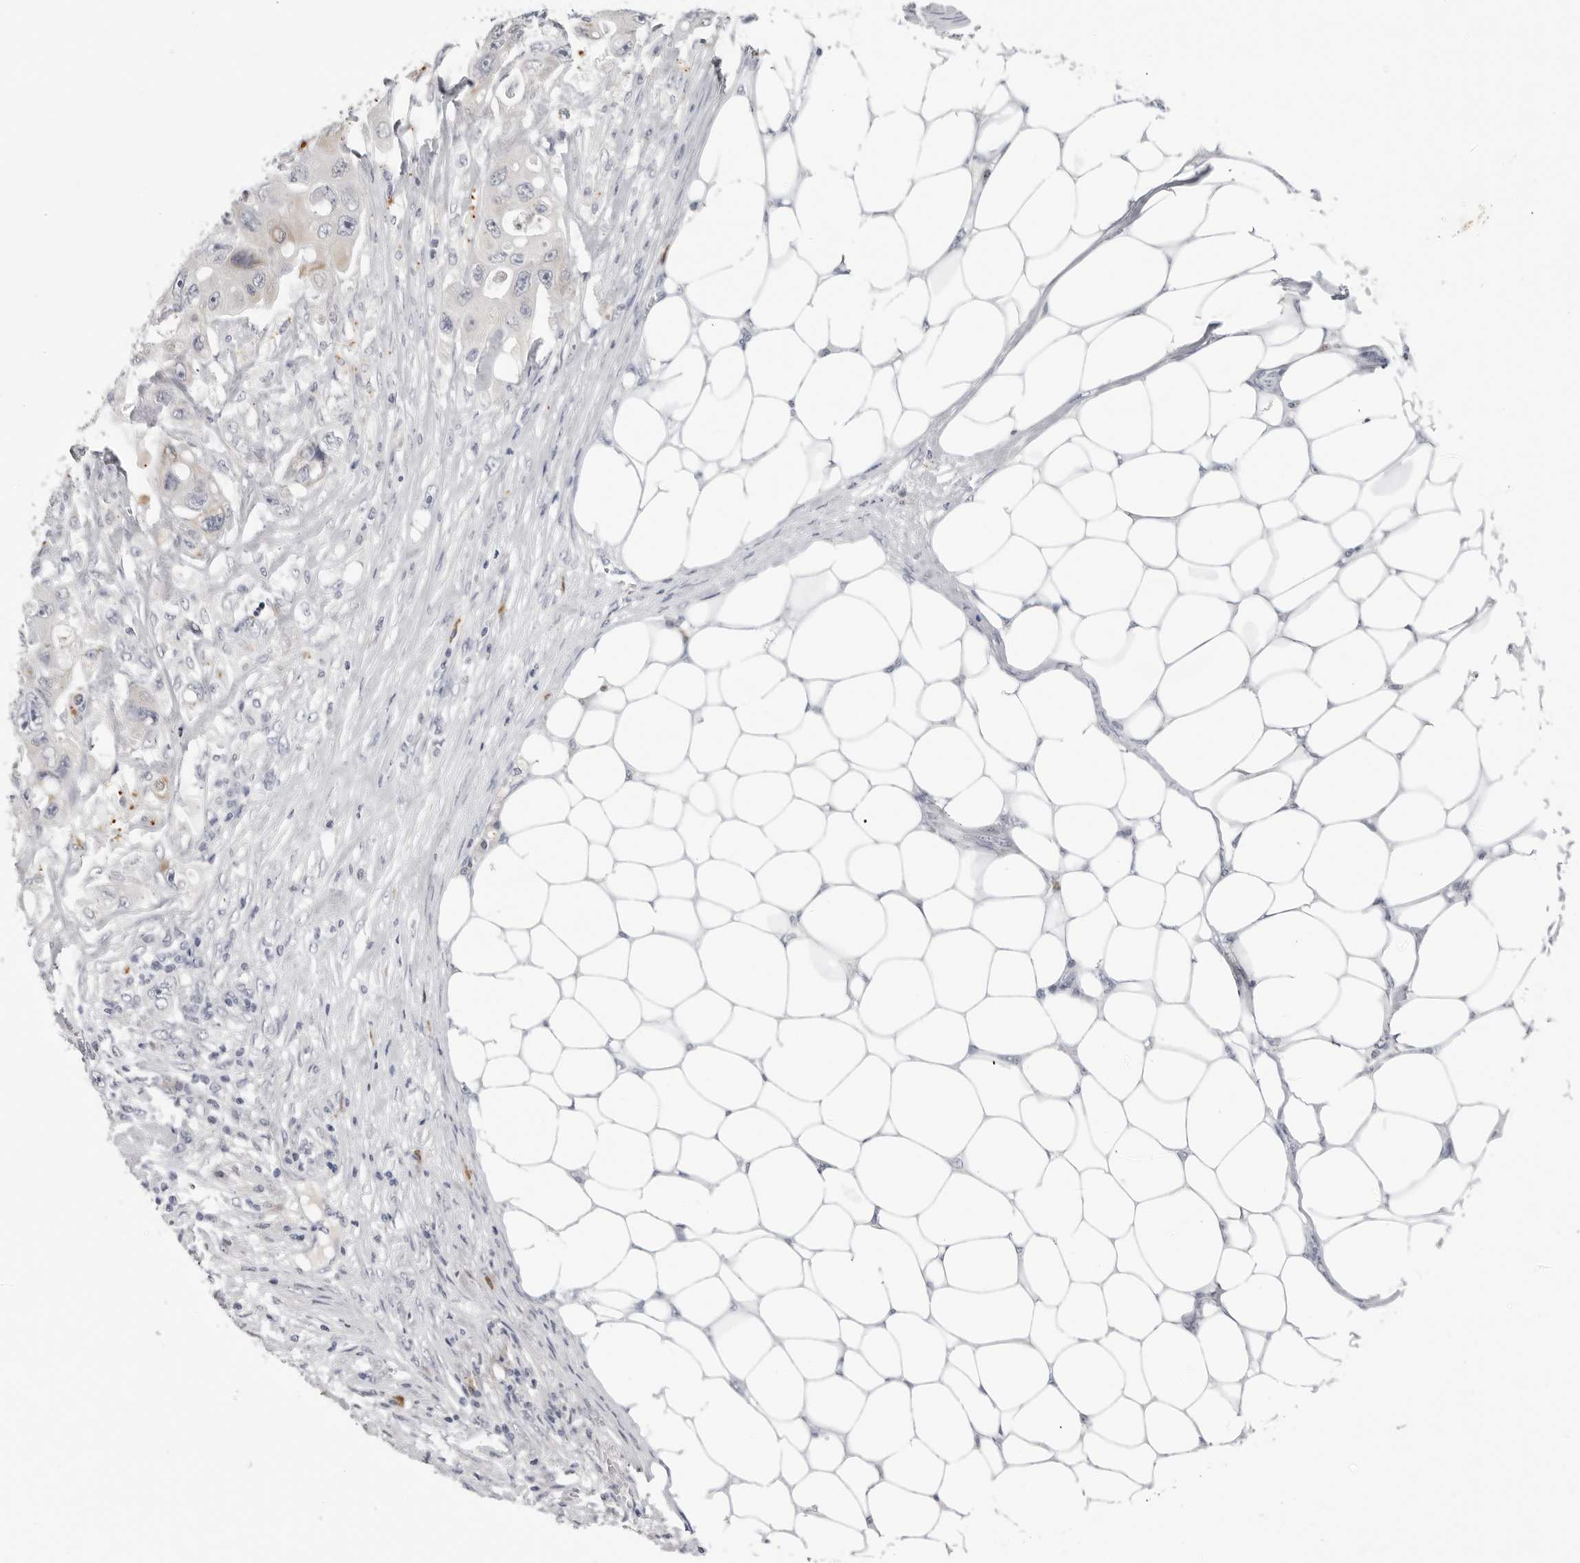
{"staining": {"intensity": "negative", "quantity": "none", "location": "none"}, "tissue": "colorectal cancer", "cell_type": "Tumor cells", "image_type": "cancer", "snomed": [{"axis": "morphology", "description": "Adenocarcinoma, NOS"}, {"axis": "topography", "description": "Colon"}], "caption": "Immunohistochemical staining of adenocarcinoma (colorectal) reveals no significant expression in tumor cells. (Immunohistochemistry (ihc), brightfield microscopy, high magnification).", "gene": "ZNF502", "patient": {"sex": "female", "age": 46}}